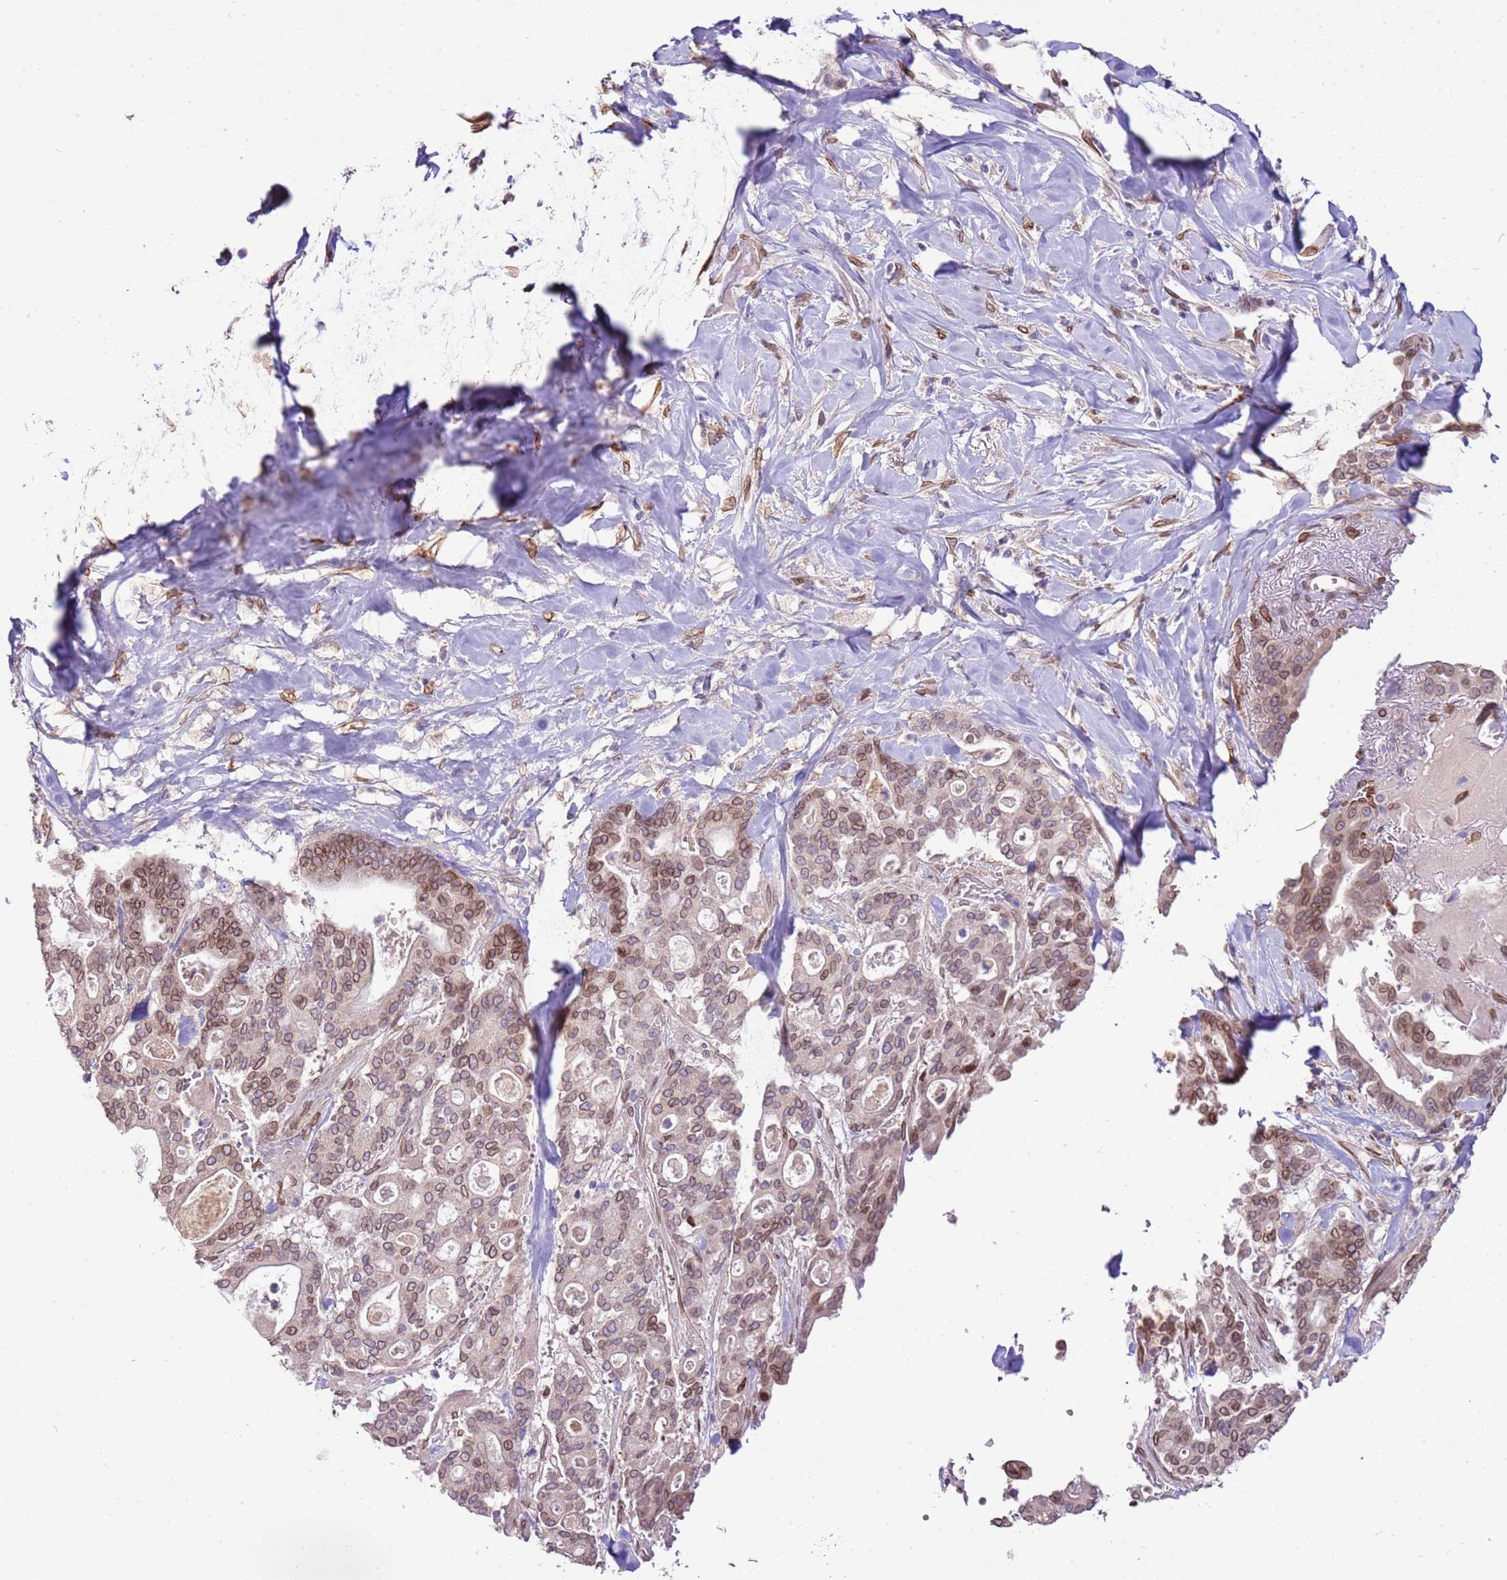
{"staining": {"intensity": "moderate", "quantity": ">75%", "location": "cytoplasmic/membranous,nuclear"}, "tissue": "pancreatic cancer", "cell_type": "Tumor cells", "image_type": "cancer", "snomed": [{"axis": "morphology", "description": "Adenocarcinoma, NOS"}, {"axis": "topography", "description": "Pancreas"}], "caption": "Protein staining exhibits moderate cytoplasmic/membranous and nuclear positivity in approximately >75% of tumor cells in adenocarcinoma (pancreatic).", "gene": "TMEM47", "patient": {"sex": "male", "age": 63}}